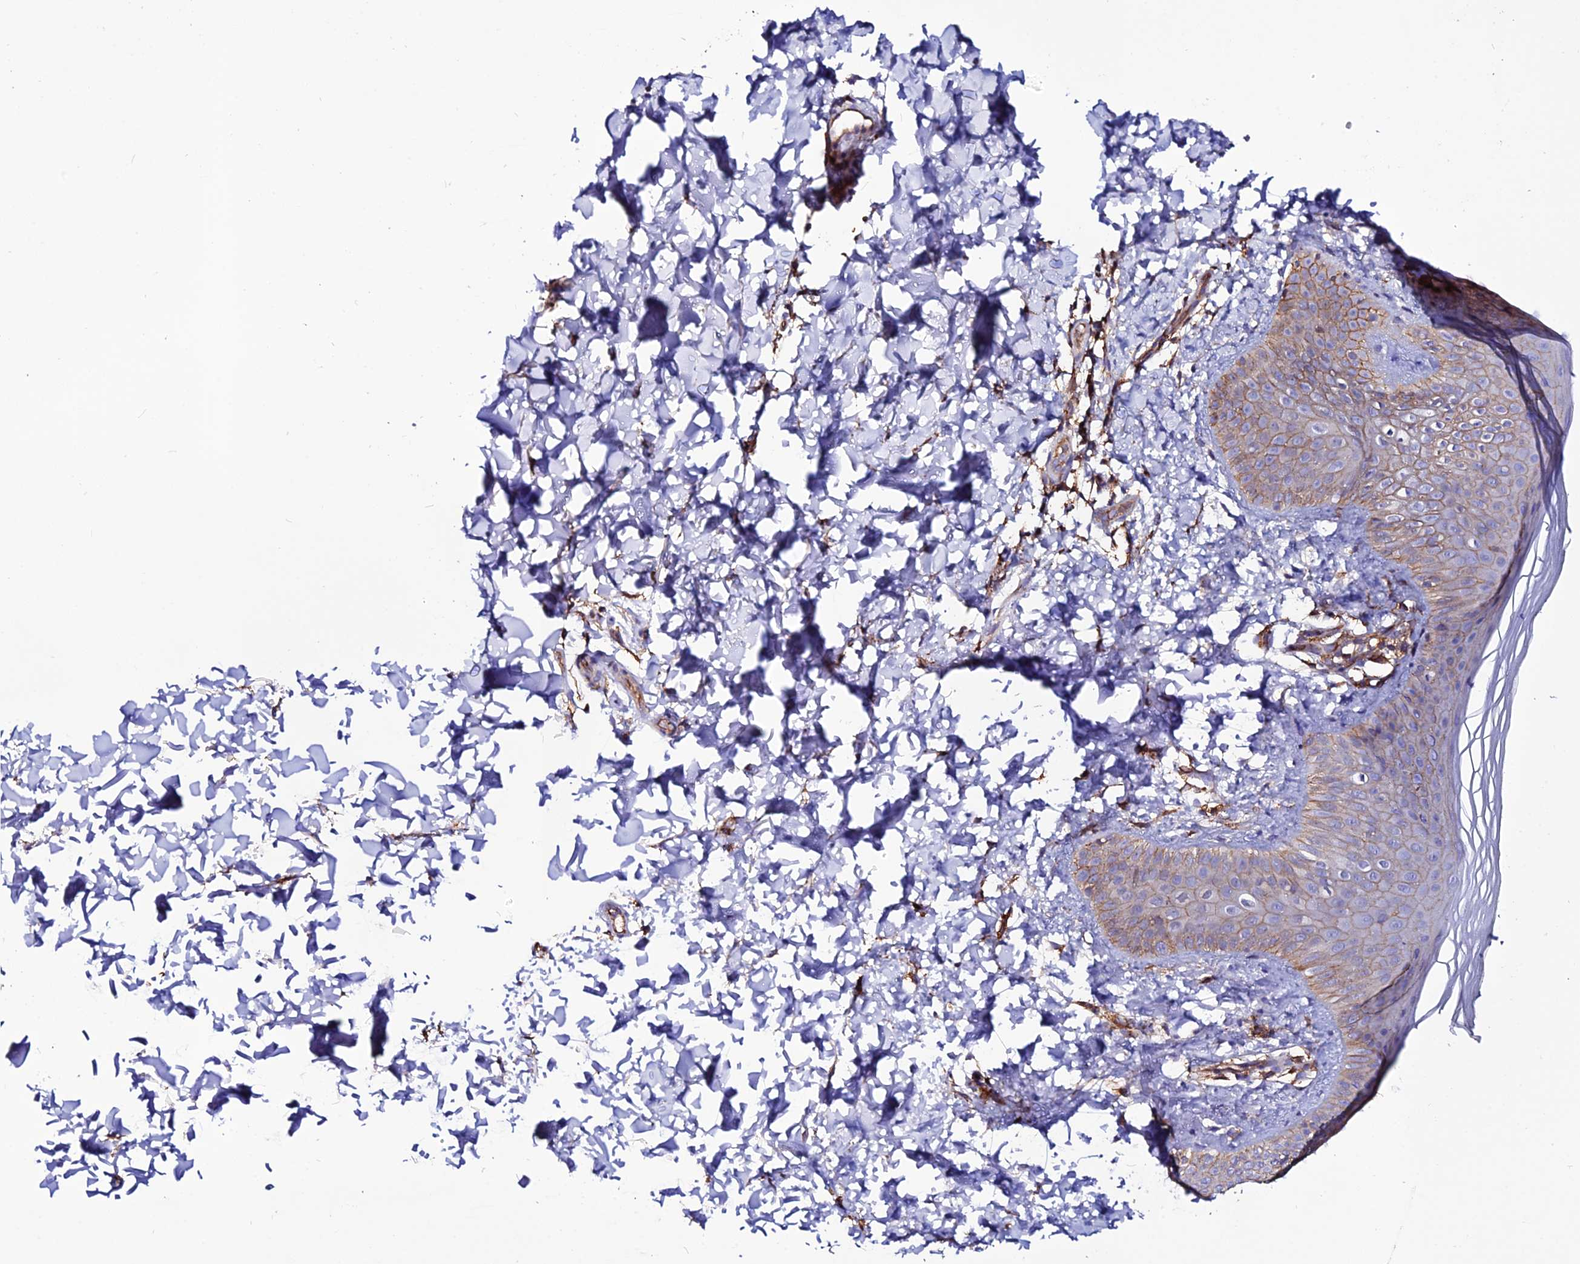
{"staining": {"intensity": "moderate", "quantity": ">75%", "location": "cytoplasmic/membranous"}, "tissue": "skin", "cell_type": "Epidermal cells", "image_type": "normal", "snomed": [{"axis": "morphology", "description": "Normal tissue, NOS"}, {"axis": "morphology", "description": "Inflammation, NOS"}, {"axis": "topography", "description": "Soft tissue"}, {"axis": "topography", "description": "Anal"}], "caption": "Immunohistochemistry (IHC) photomicrograph of benign human skin stained for a protein (brown), which exhibits medium levels of moderate cytoplasmic/membranous positivity in about >75% of epidermal cells.", "gene": "USP17L10", "patient": {"sex": "female", "age": 15}}